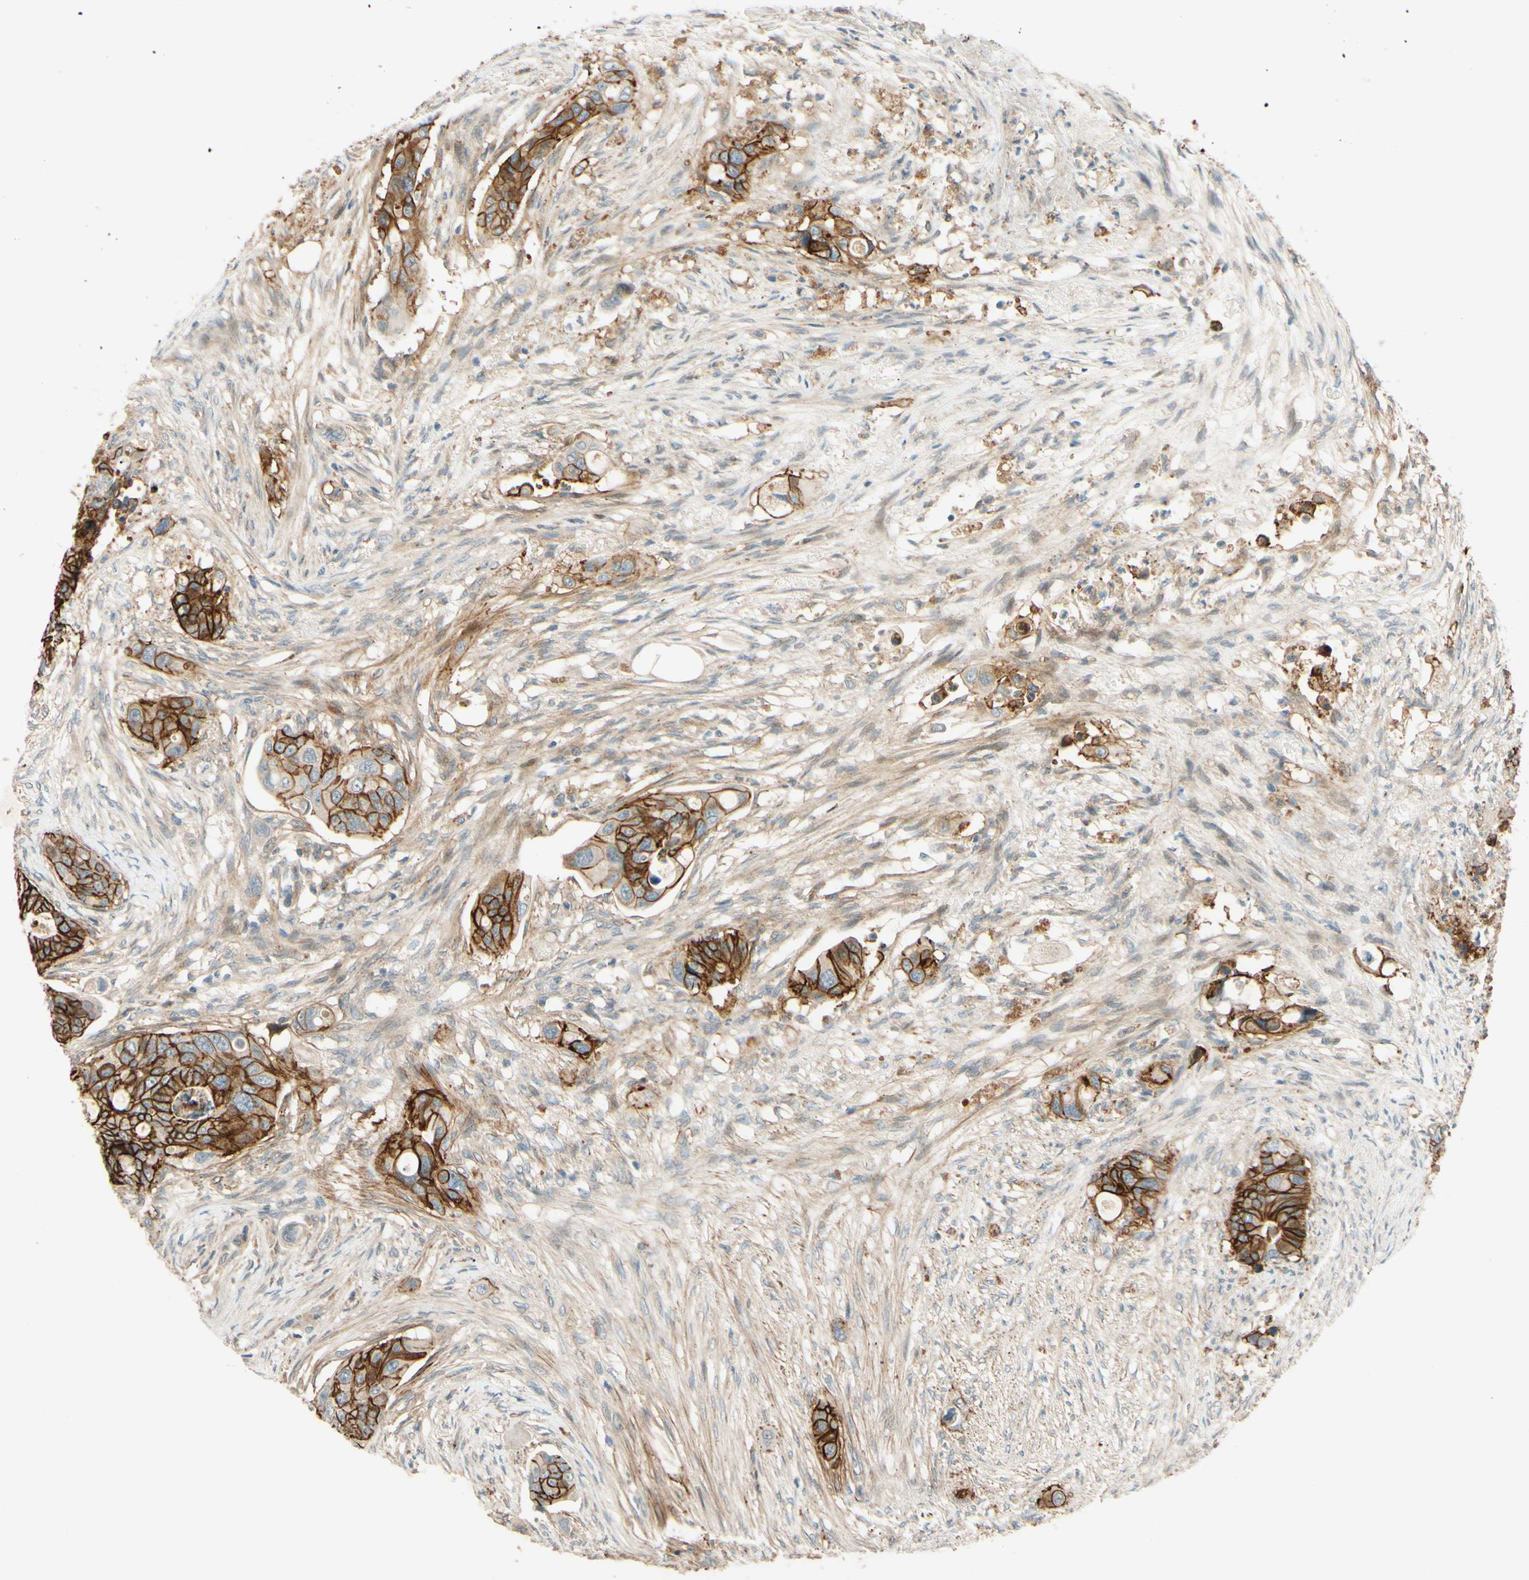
{"staining": {"intensity": "strong", "quantity": ">75%", "location": "cytoplasmic/membranous"}, "tissue": "colorectal cancer", "cell_type": "Tumor cells", "image_type": "cancer", "snomed": [{"axis": "morphology", "description": "Adenocarcinoma, NOS"}, {"axis": "topography", "description": "Colon"}], "caption": "Adenocarcinoma (colorectal) was stained to show a protein in brown. There is high levels of strong cytoplasmic/membranous staining in approximately >75% of tumor cells.", "gene": "ADAM17", "patient": {"sex": "female", "age": 57}}